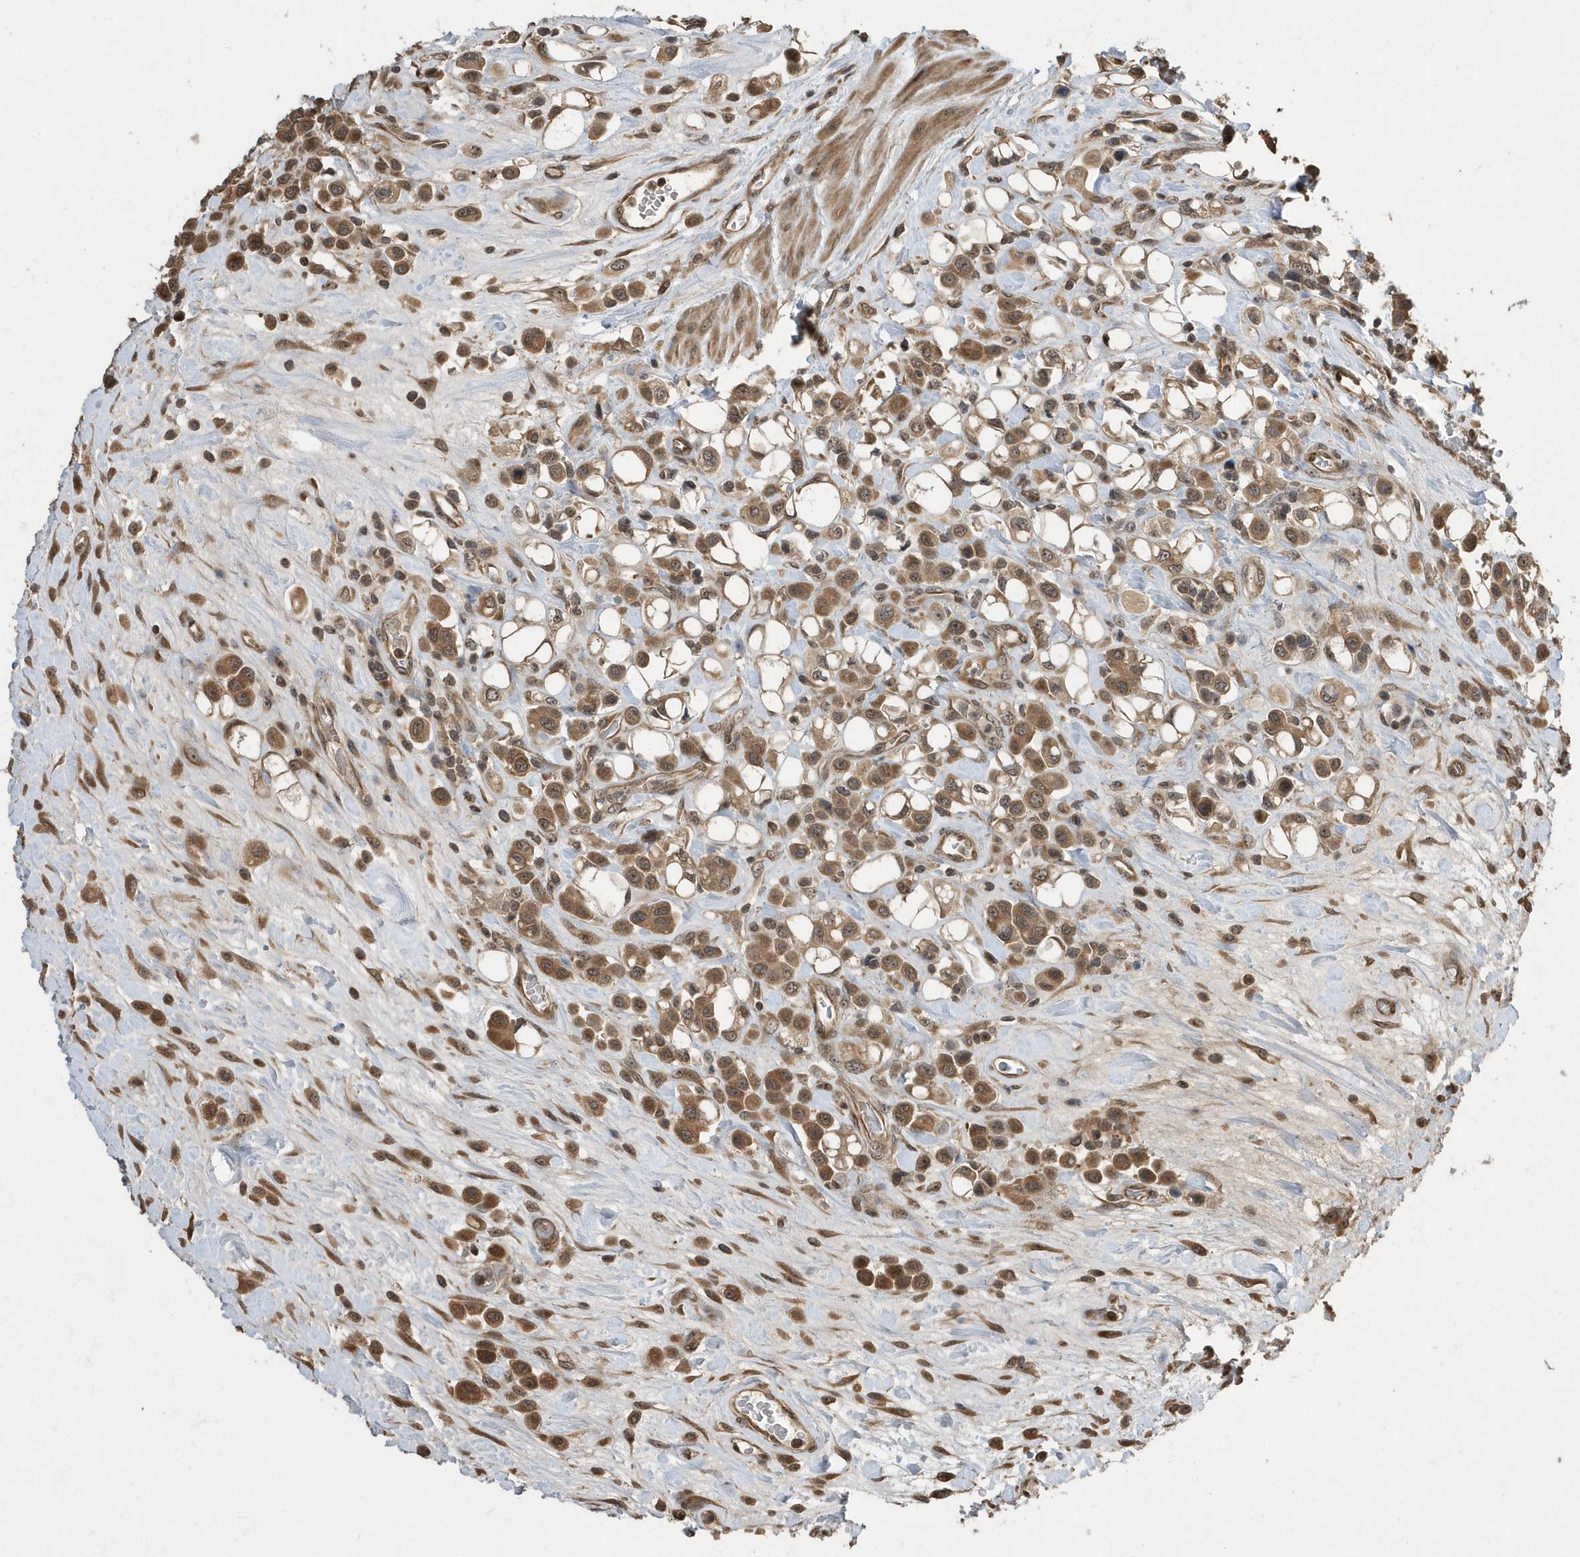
{"staining": {"intensity": "moderate", "quantity": ">75%", "location": "cytoplasmic/membranous"}, "tissue": "urothelial cancer", "cell_type": "Tumor cells", "image_type": "cancer", "snomed": [{"axis": "morphology", "description": "Urothelial carcinoma, High grade"}, {"axis": "topography", "description": "Urinary bladder"}], "caption": "Immunohistochemical staining of human high-grade urothelial carcinoma shows moderate cytoplasmic/membranous protein positivity in approximately >75% of tumor cells.", "gene": "WASHC5", "patient": {"sex": "male", "age": 50}}